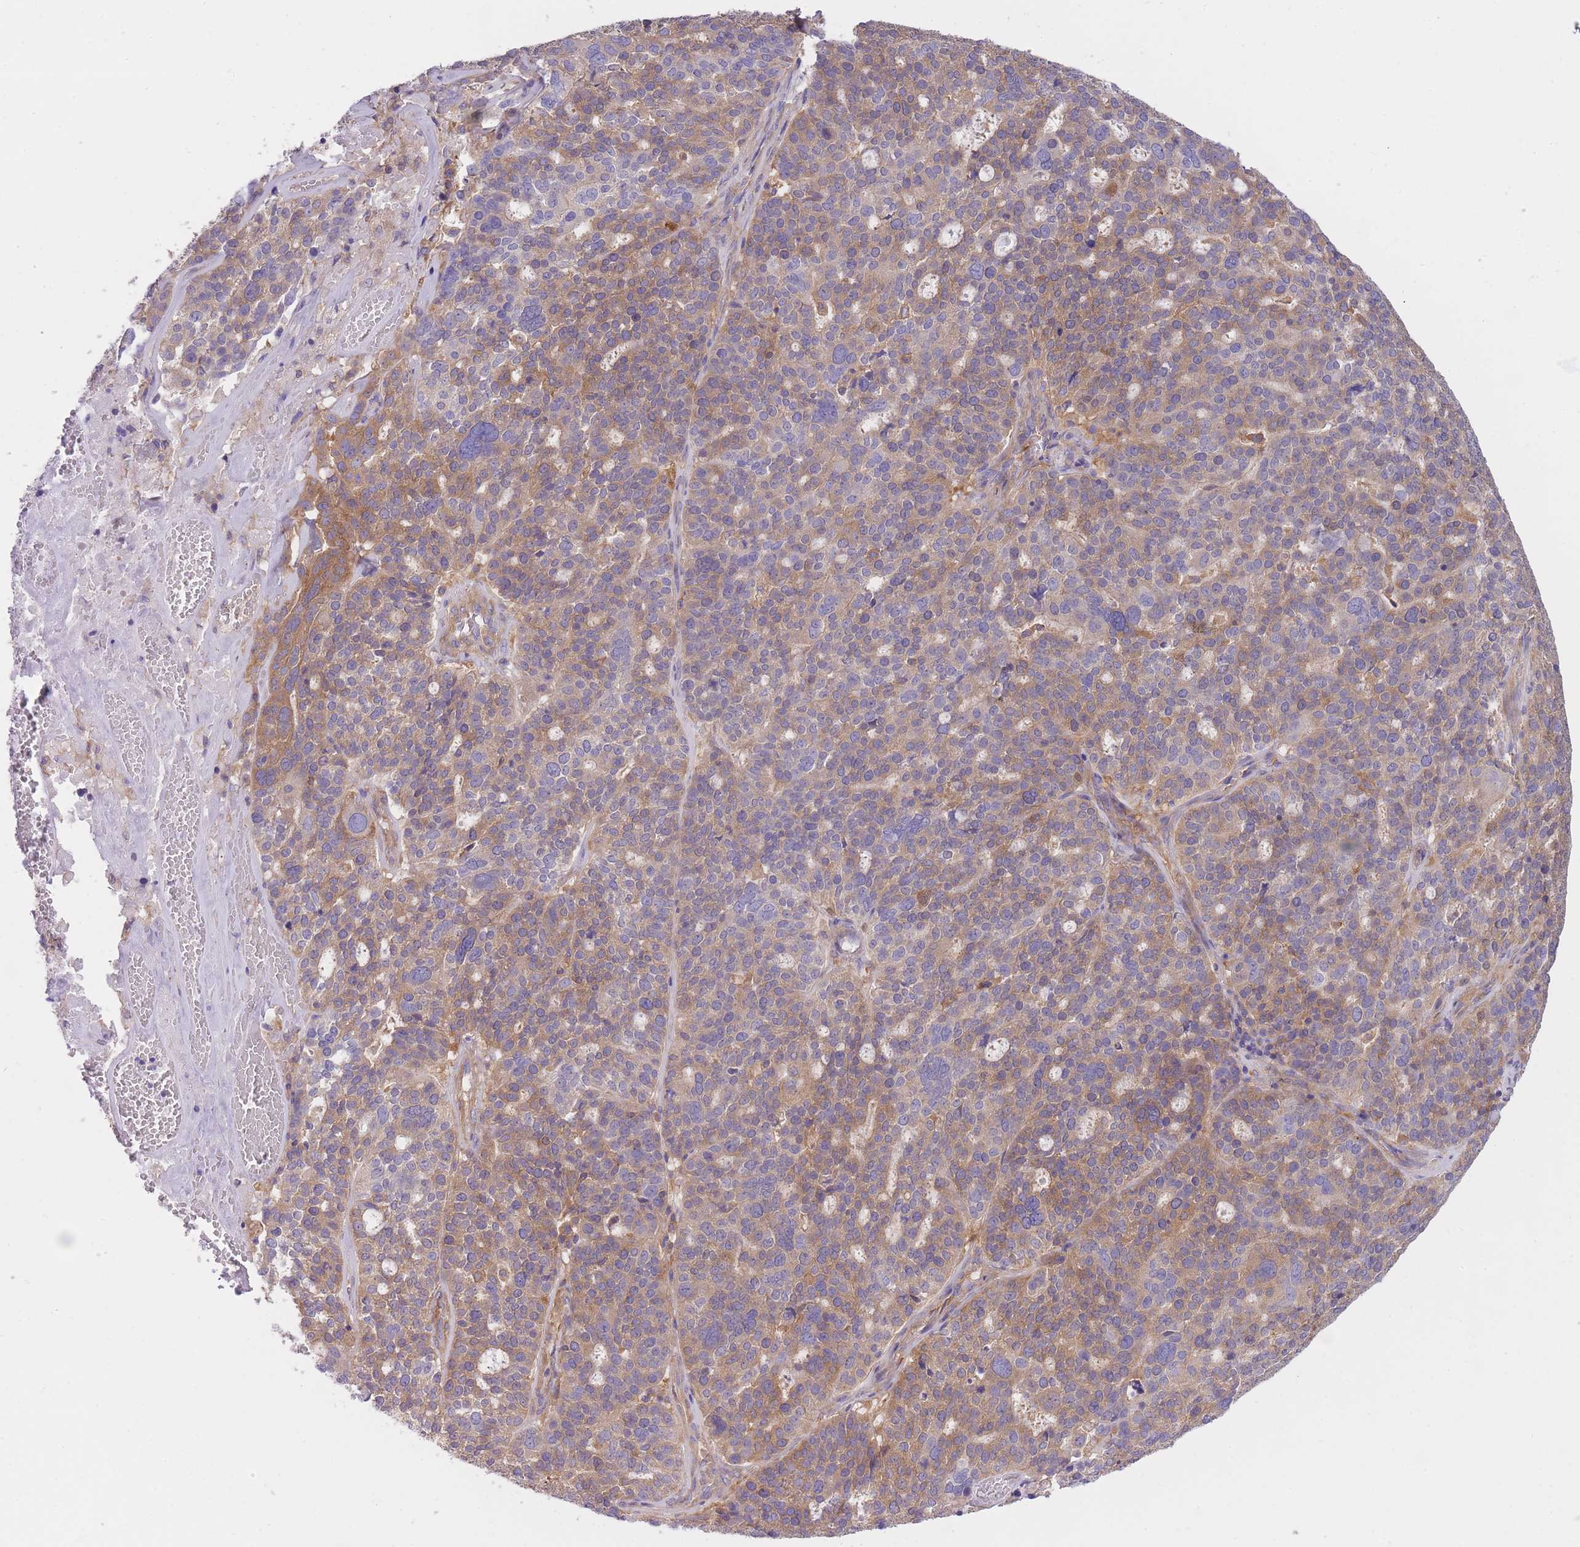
{"staining": {"intensity": "moderate", "quantity": ">75%", "location": "cytoplasmic/membranous"}, "tissue": "ovarian cancer", "cell_type": "Tumor cells", "image_type": "cancer", "snomed": [{"axis": "morphology", "description": "Cystadenocarcinoma, serous, NOS"}, {"axis": "topography", "description": "Ovary"}], "caption": "Ovarian cancer was stained to show a protein in brown. There is medium levels of moderate cytoplasmic/membranous positivity in about >75% of tumor cells.", "gene": "PRKAR1A", "patient": {"sex": "female", "age": 59}}